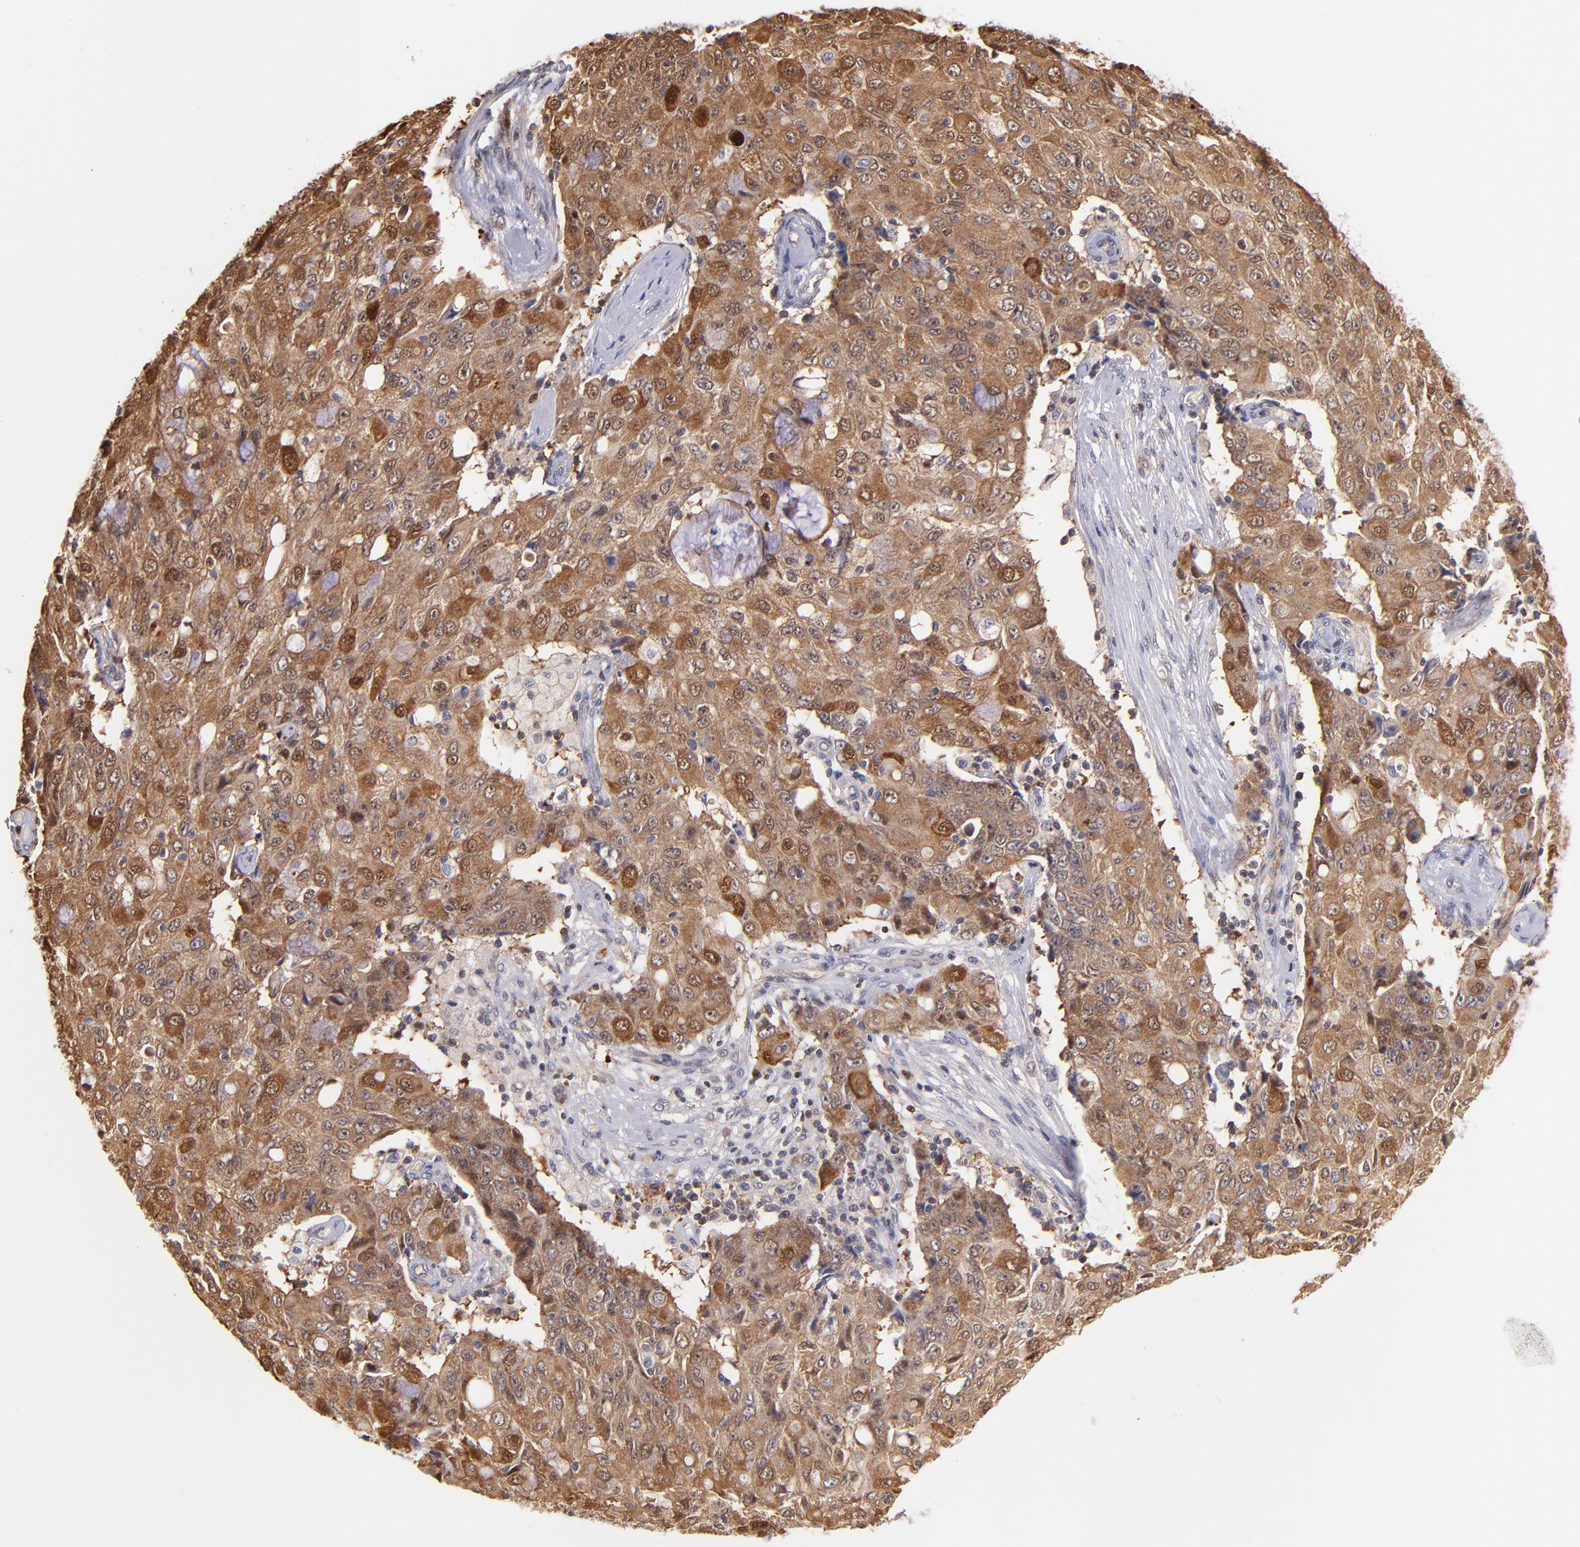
{"staining": {"intensity": "moderate", "quantity": ">75%", "location": "cytoplasmic/membranous,nuclear"}, "tissue": "ovarian cancer", "cell_type": "Tumor cells", "image_type": "cancer", "snomed": [{"axis": "morphology", "description": "Carcinoma, endometroid"}, {"axis": "topography", "description": "Ovary"}], "caption": "There is medium levels of moderate cytoplasmic/membranous and nuclear positivity in tumor cells of ovarian cancer (endometroid carcinoma), as demonstrated by immunohistochemical staining (brown color).", "gene": "YWHAB", "patient": {"sex": "female", "age": 42}}